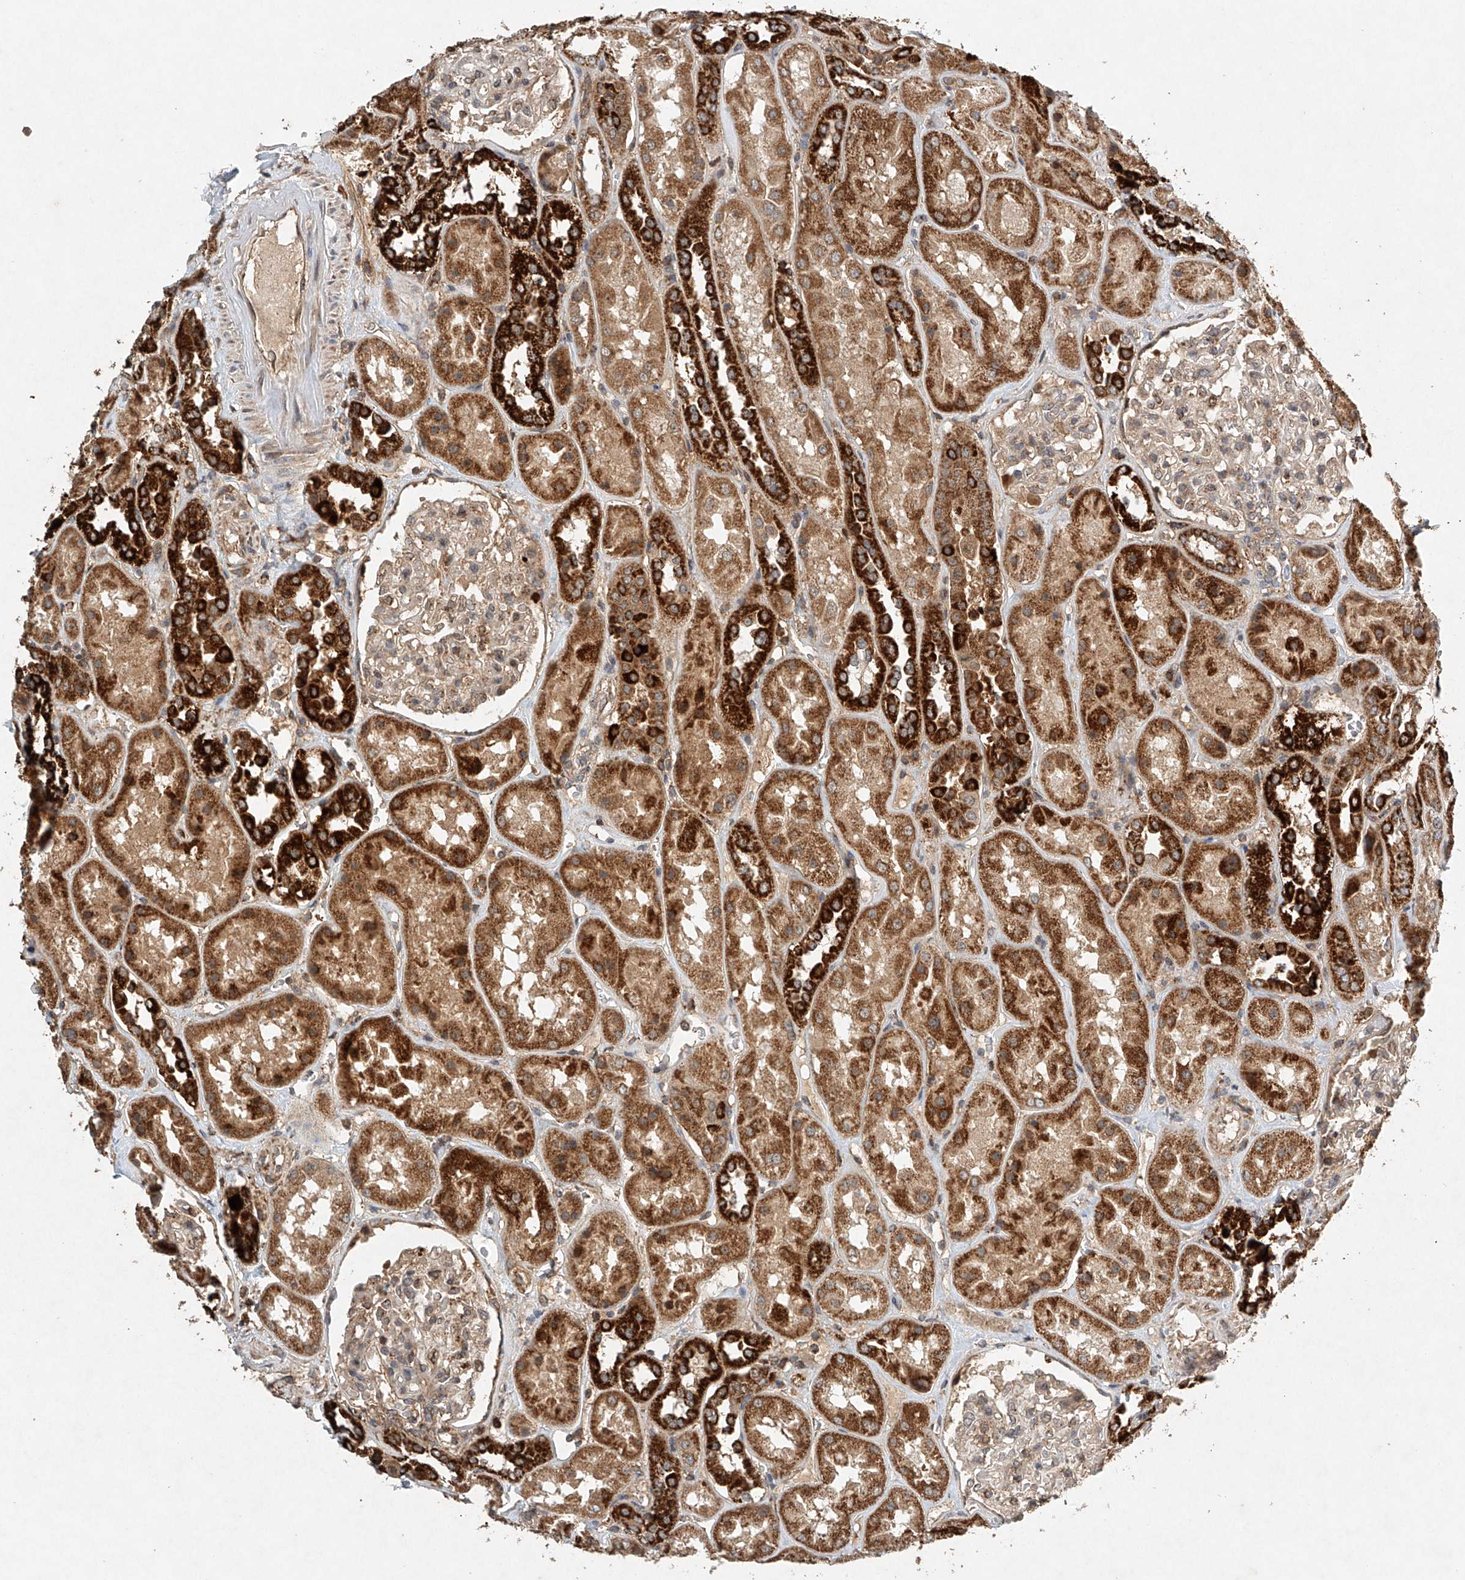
{"staining": {"intensity": "negative", "quantity": "none", "location": "none"}, "tissue": "kidney", "cell_type": "Cells in glomeruli", "image_type": "normal", "snomed": [{"axis": "morphology", "description": "Normal tissue, NOS"}, {"axis": "topography", "description": "Kidney"}], "caption": "DAB immunohistochemical staining of unremarkable kidney displays no significant positivity in cells in glomeruli. Brightfield microscopy of IHC stained with DAB (brown) and hematoxylin (blue), captured at high magnification.", "gene": "DCAF11", "patient": {"sex": "male", "age": 70}}